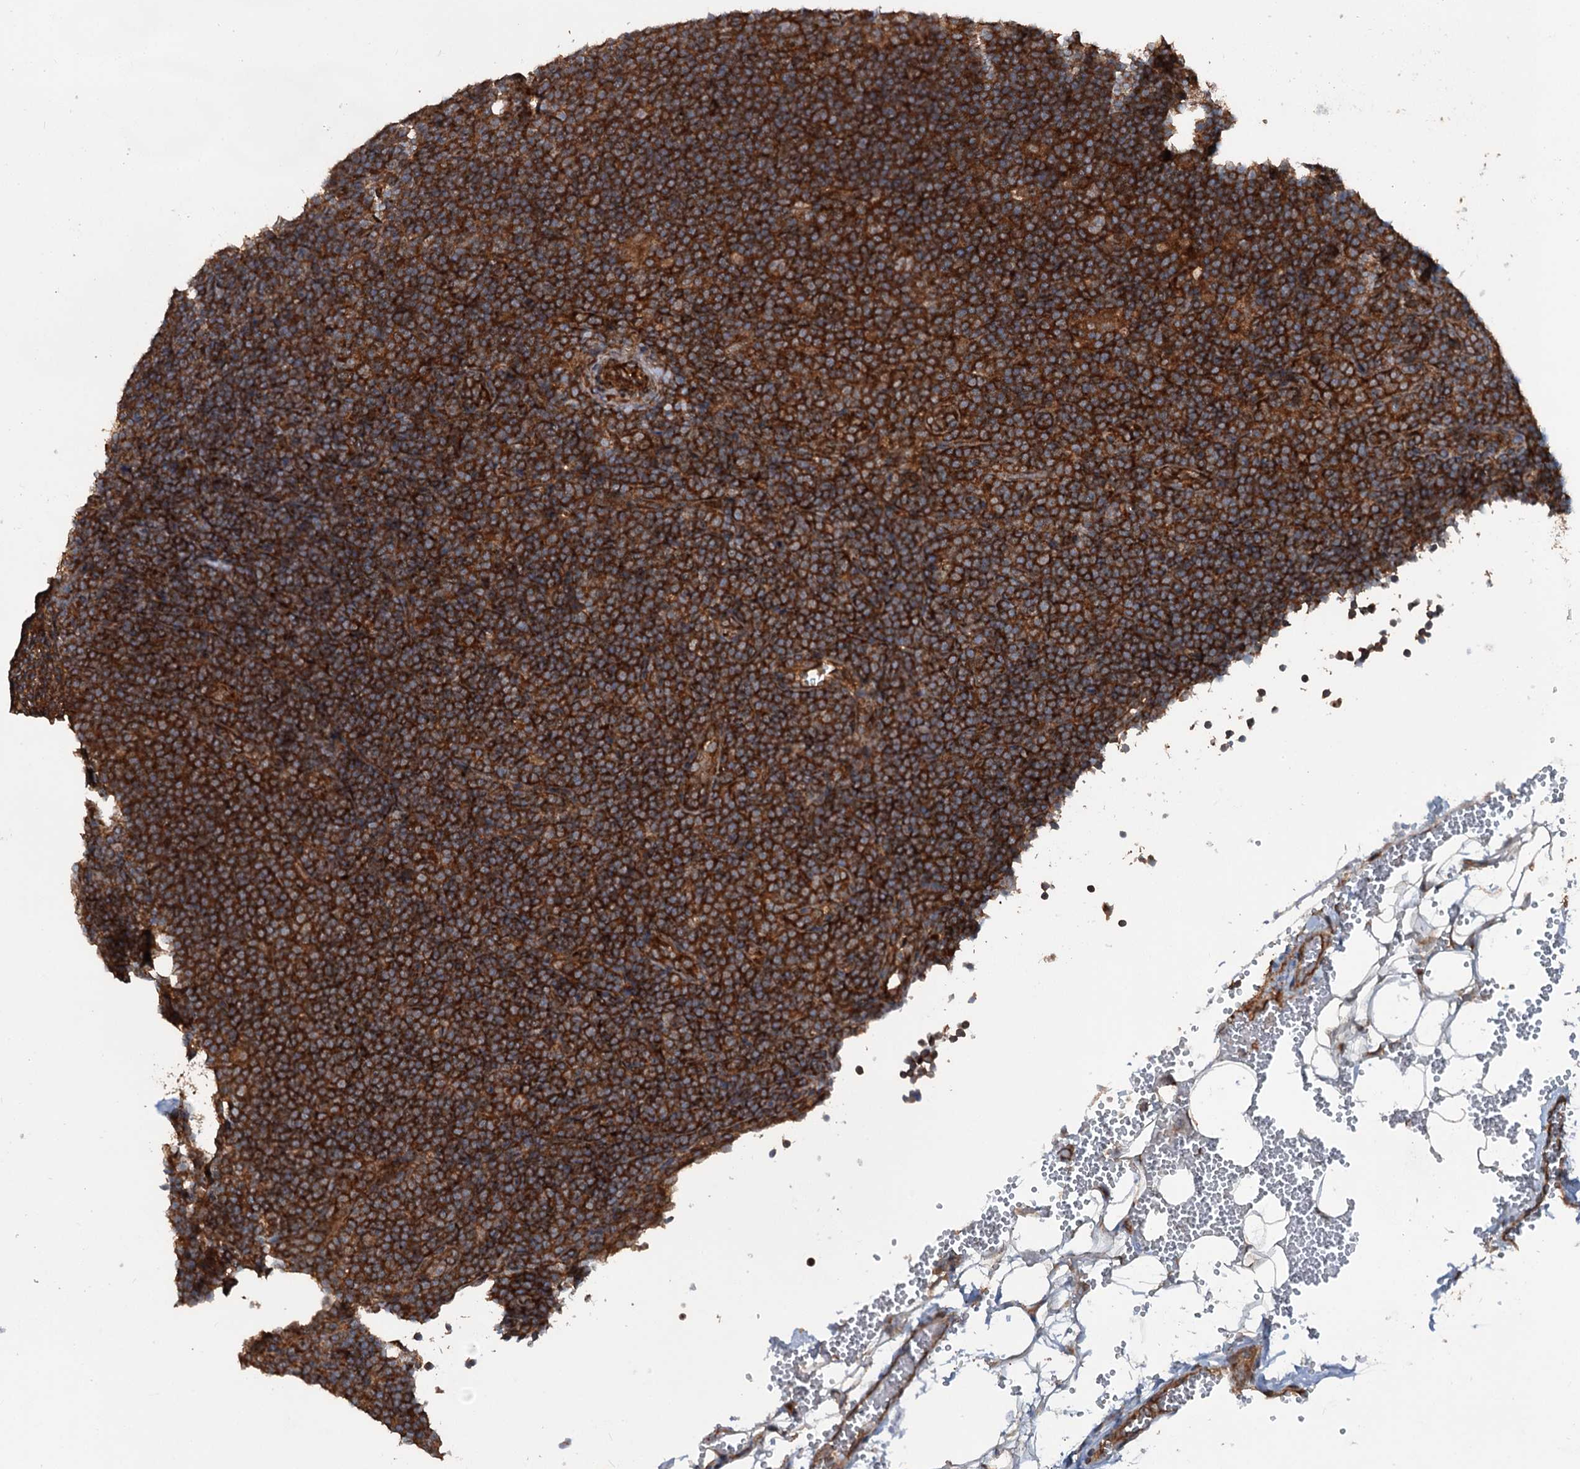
{"staining": {"intensity": "strong", "quantity": ">75%", "location": "cytoplasmic/membranous"}, "tissue": "lymphoma", "cell_type": "Tumor cells", "image_type": "cancer", "snomed": [{"axis": "morphology", "description": "Hodgkin's disease, NOS"}, {"axis": "topography", "description": "Lymph node"}], "caption": "High-power microscopy captured an immunohistochemistry (IHC) histopathology image of Hodgkin's disease, revealing strong cytoplasmic/membranous positivity in about >75% of tumor cells.", "gene": "RNF214", "patient": {"sex": "female", "age": 57}}